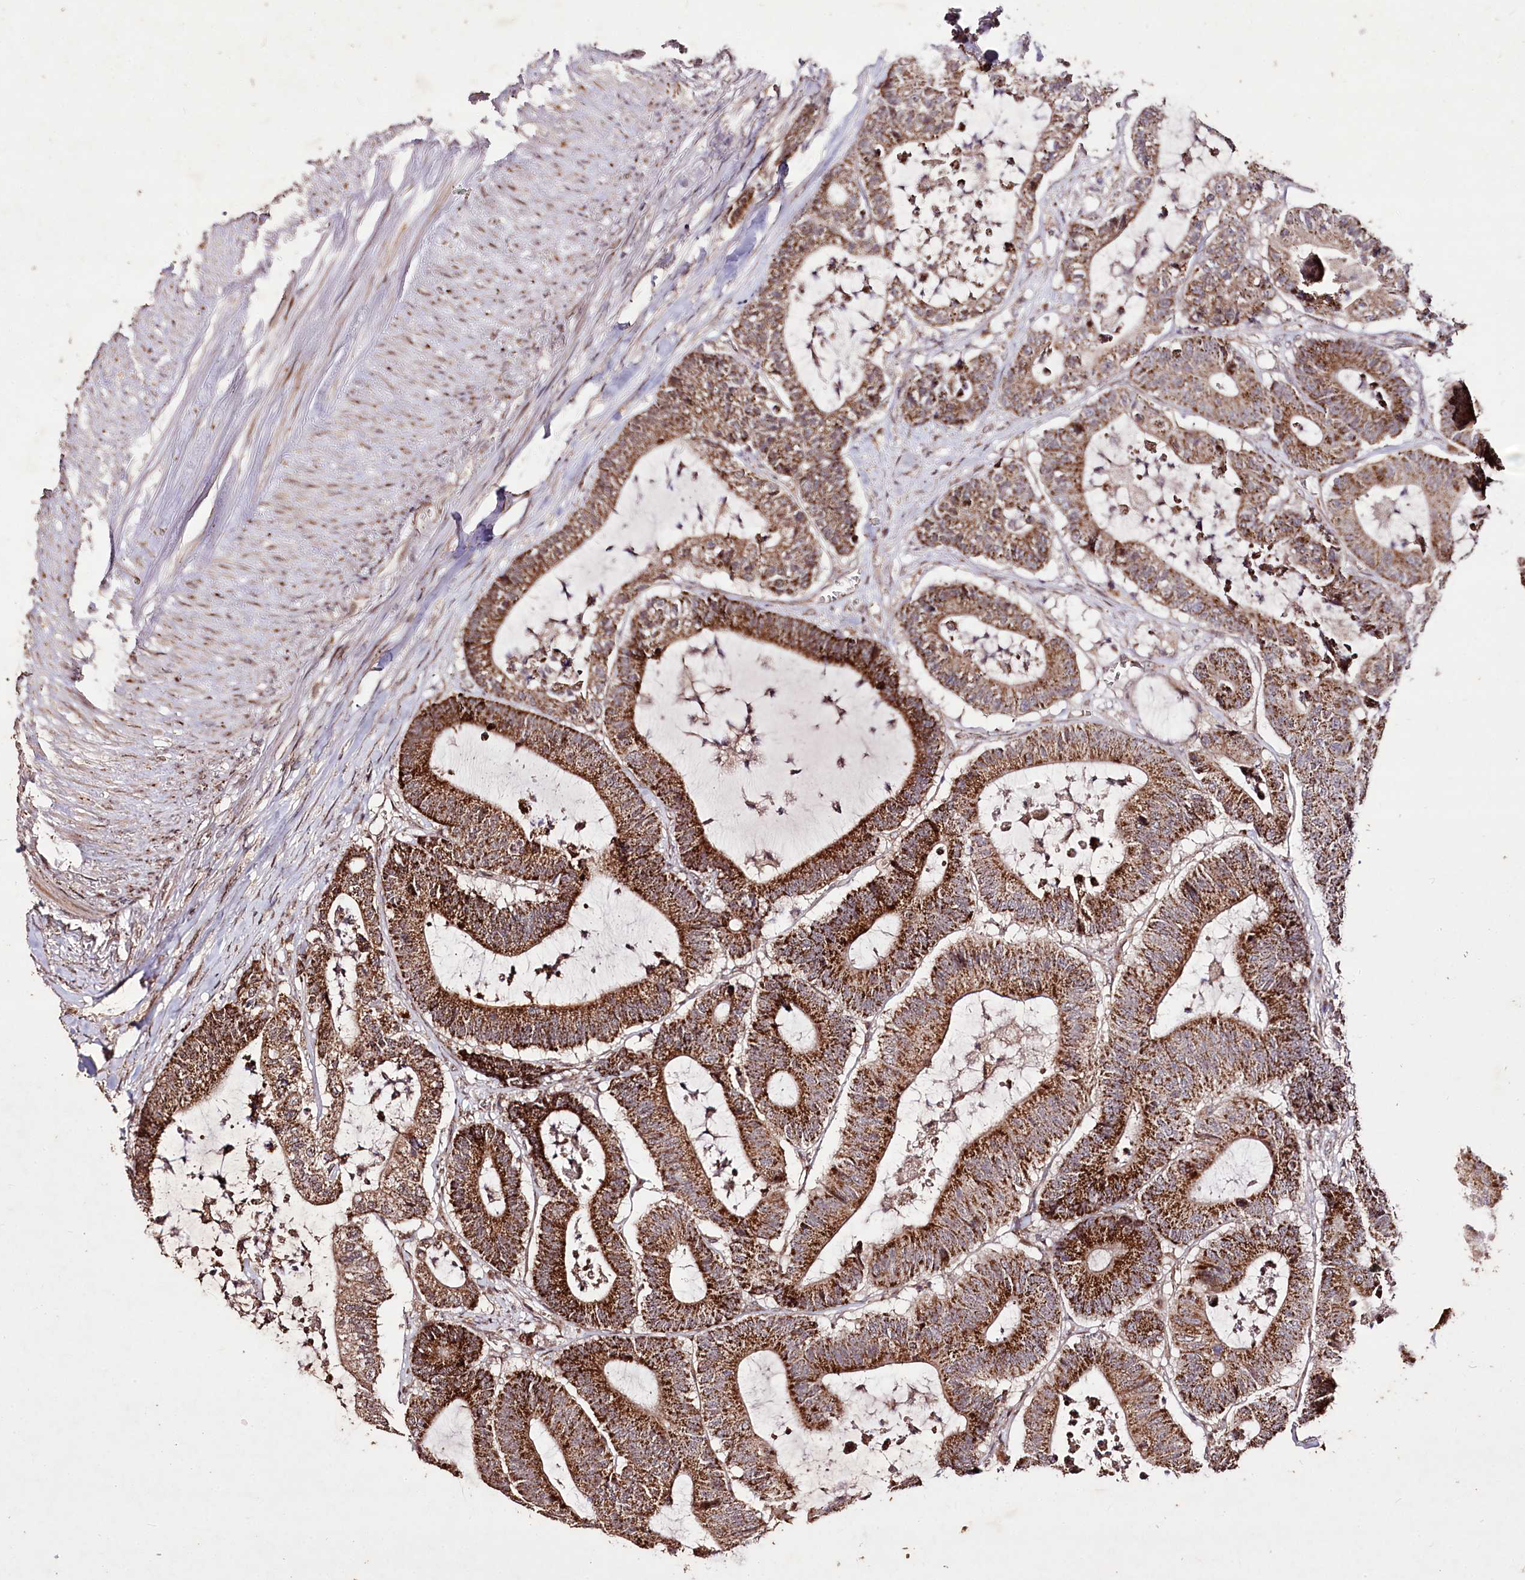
{"staining": {"intensity": "strong", "quantity": ">75%", "location": "cytoplasmic/membranous"}, "tissue": "colorectal cancer", "cell_type": "Tumor cells", "image_type": "cancer", "snomed": [{"axis": "morphology", "description": "Adenocarcinoma, NOS"}, {"axis": "topography", "description": "Colon"}], "caption": "This image displays IHC staining of colorectal cancer, with high strong cytoplasmic/membranous expression in about >75% of tumor cells.", "gene": "CARD19", "patient": {"sex": "female", "age": 84}}